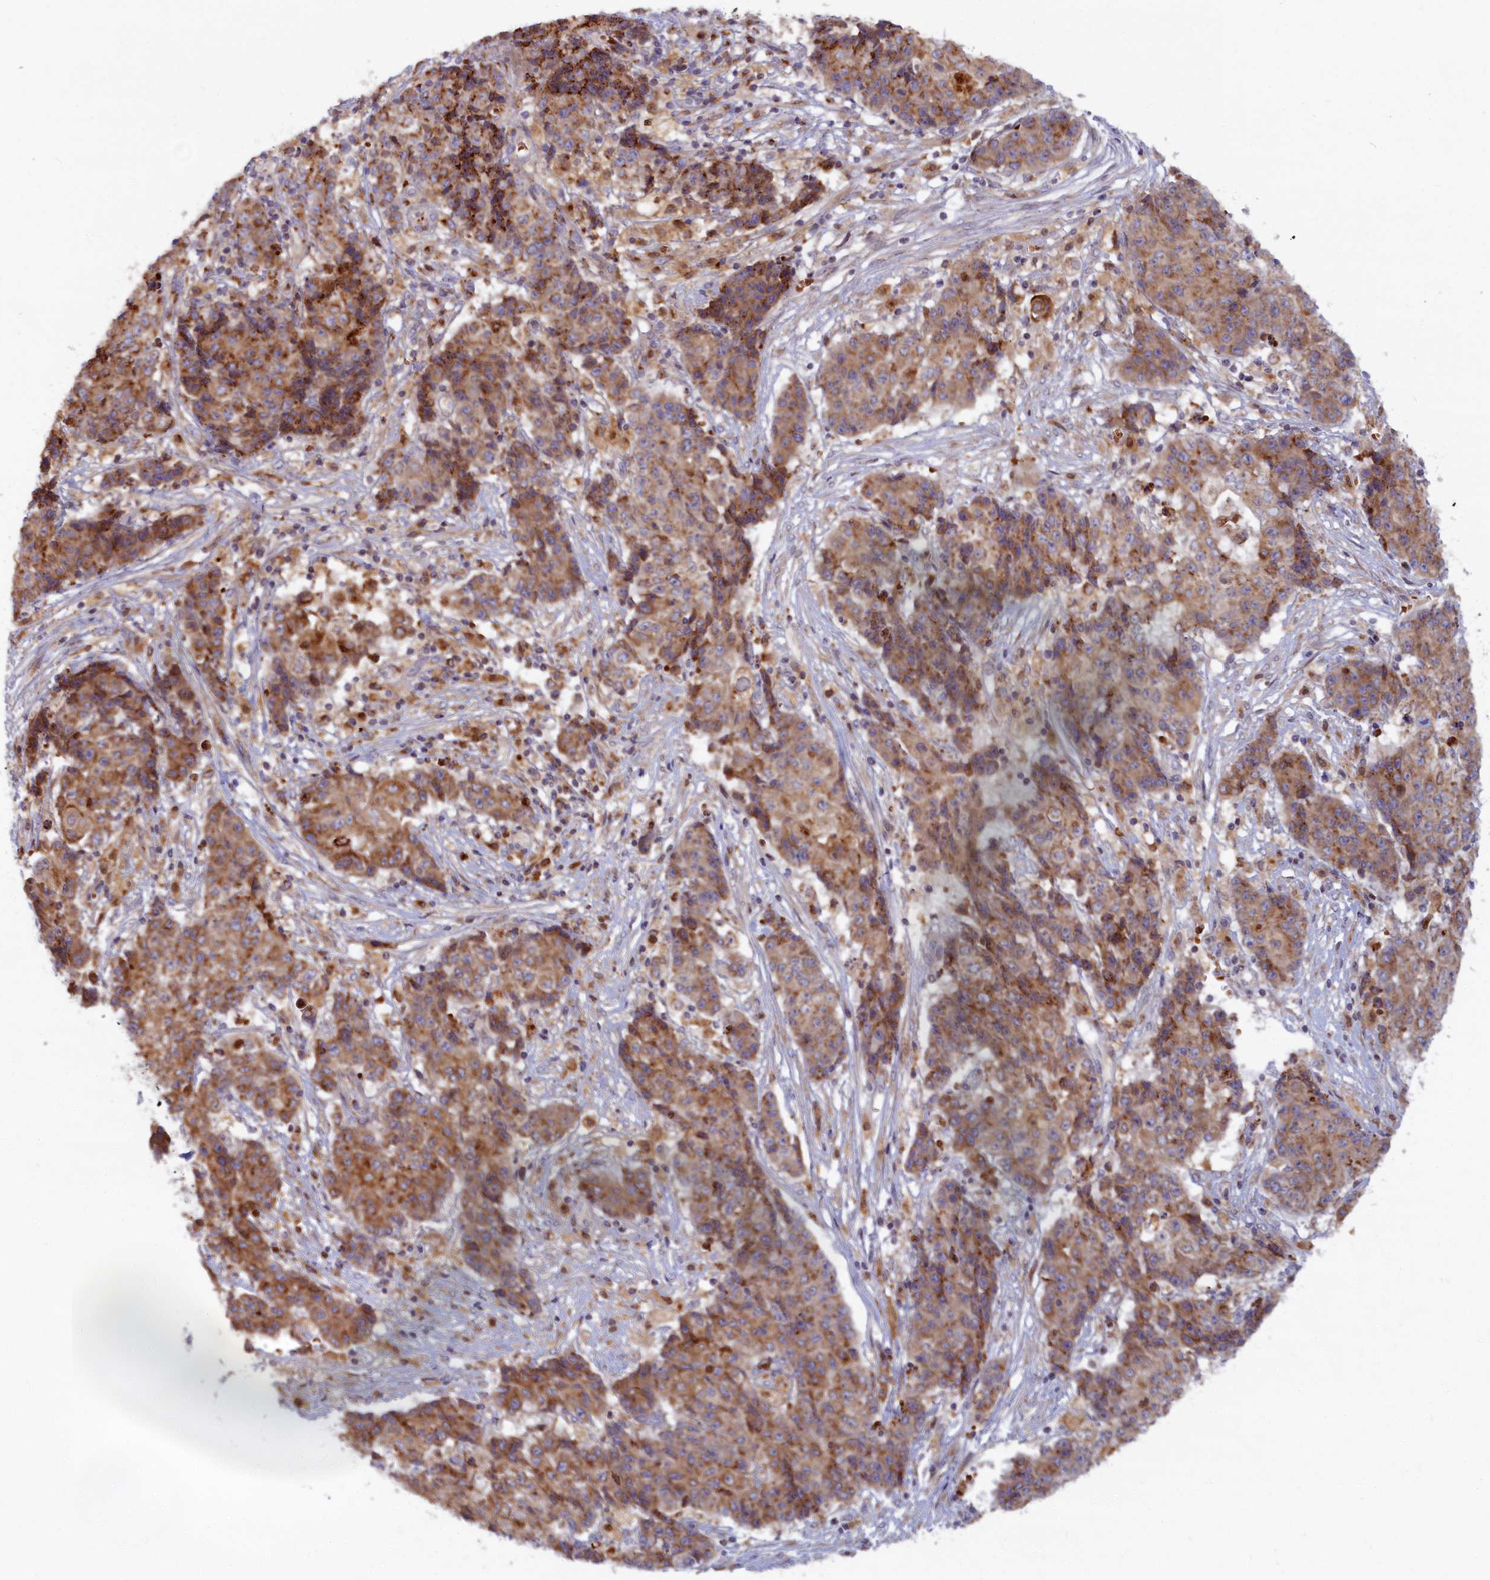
{"staining": {"intensity": "moderate", "quantity": ">75%", "location": "cytoplasmic/membranous"}, "tissue": "ovarian cancer", "cell_type": "Tumor cells", "image_type": "cancer", "snomed": [{"axis": "morphology", "description": "Carcinoma, endometroid"}, {"axis": "topography", "description": "Ovary"}], "caption": "Immunohistochemical staining of human ovarian cancer (endometroid carcinoma) demonstrates medium levels of moderate cytoplasmic/membranous positivity in about >75% of tumor cells.", "gene": "BLVRB", "patient": {"sex": "female", "age": 42}}